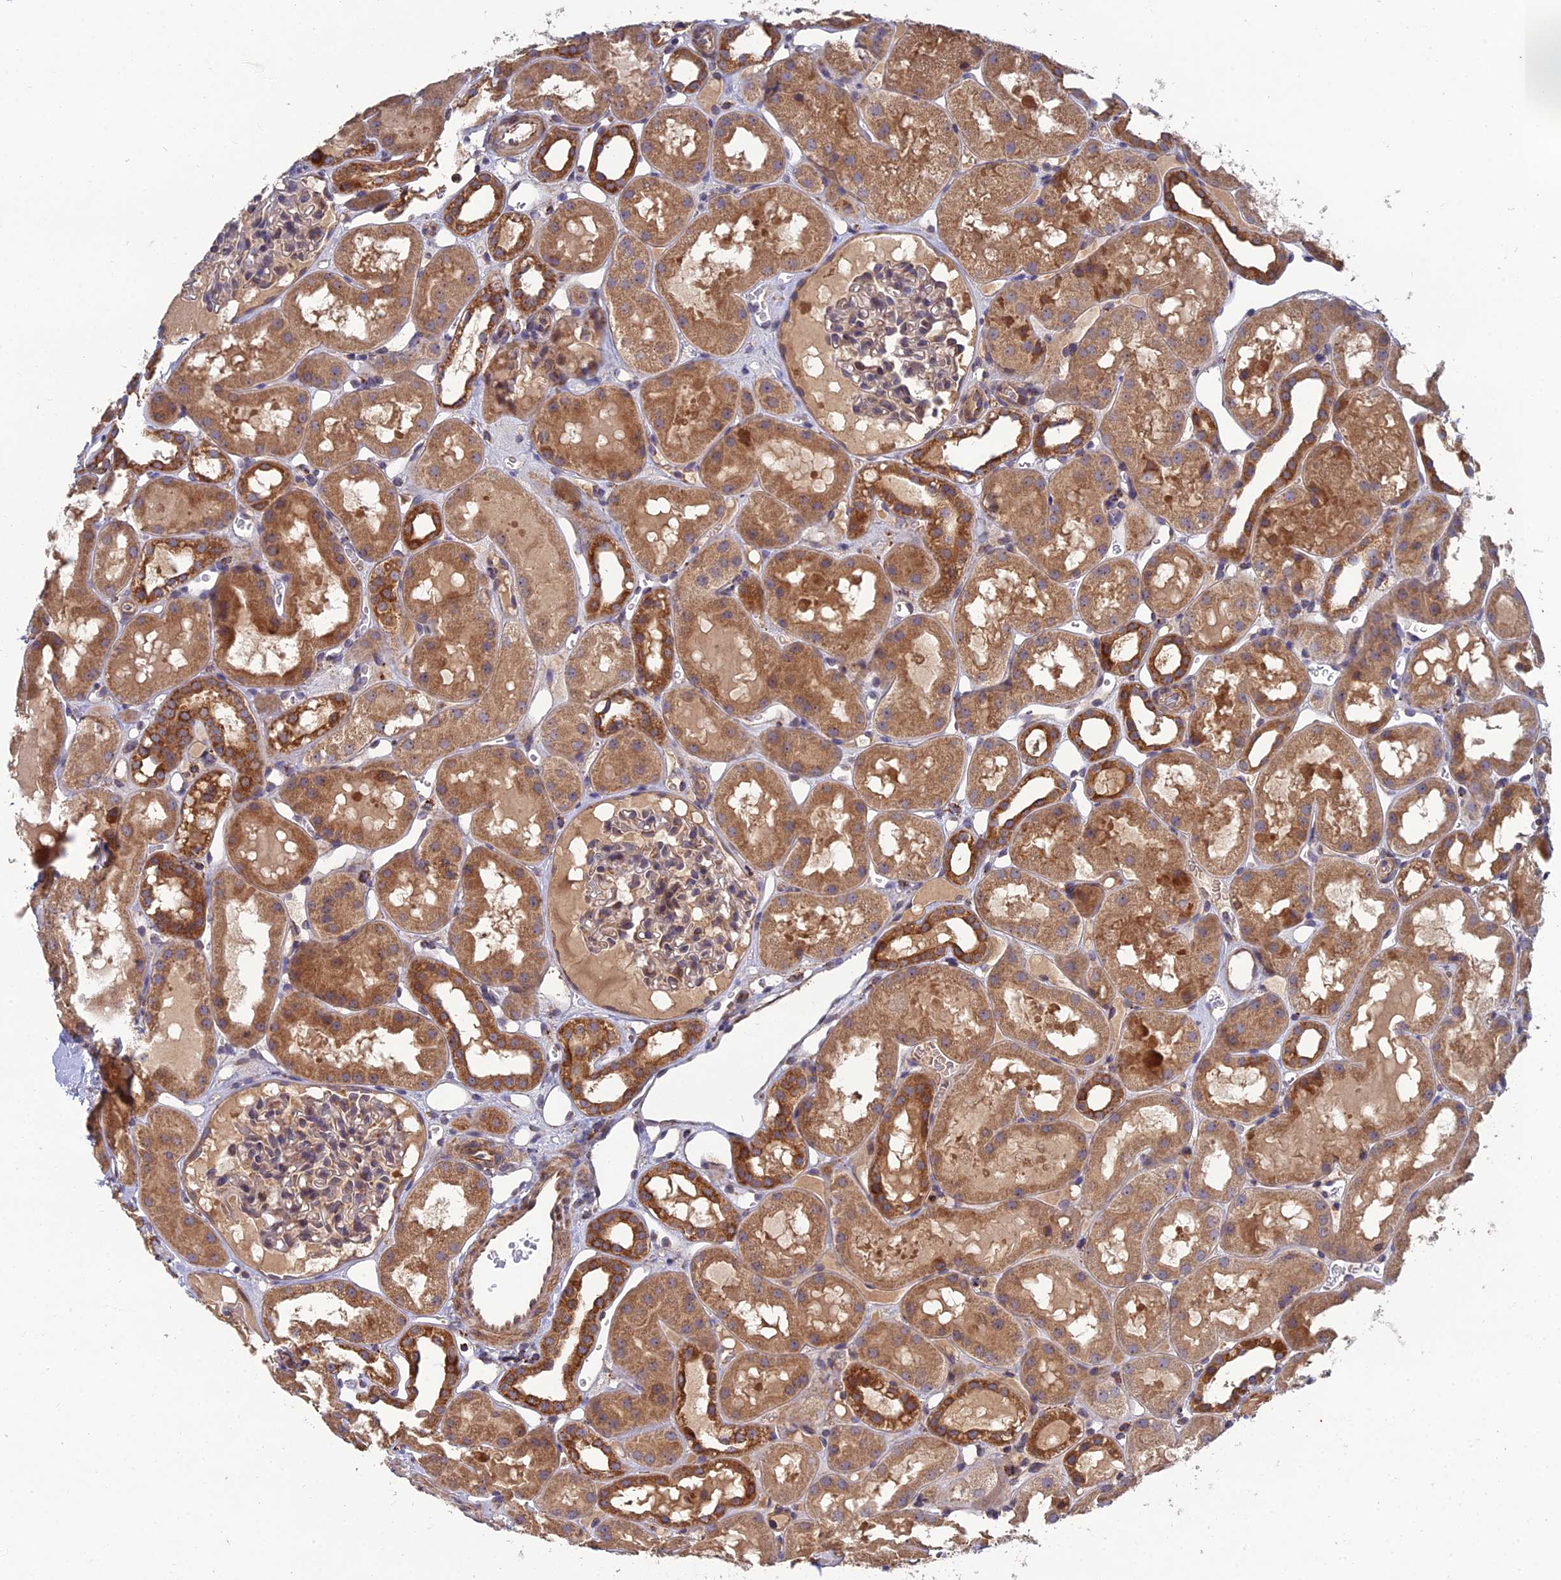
{"staining": {"intensity": "moderate", "quantity": "<25%", "location": "cytoplasmic/membranous"}, "tissue": "kidney", "cell_type": "Cells in glomeruli", "image_type": "normal", "snomed": [{"axis": "morphology", "description": "Normal tissue, NOS"}, {"axis": "topography", "description": "Kidney"}, {"axis": "topography", "description": "Urinary bladder"}], "caption": "This is an image of immunohistochemistry (IHC) staining of normal kidney, which shows moderate positivity in the cytoplasmic/membranous of cells in glomeruli.", "gene": "RIC8B", "patient": {"sex": "male", "age": 16}}